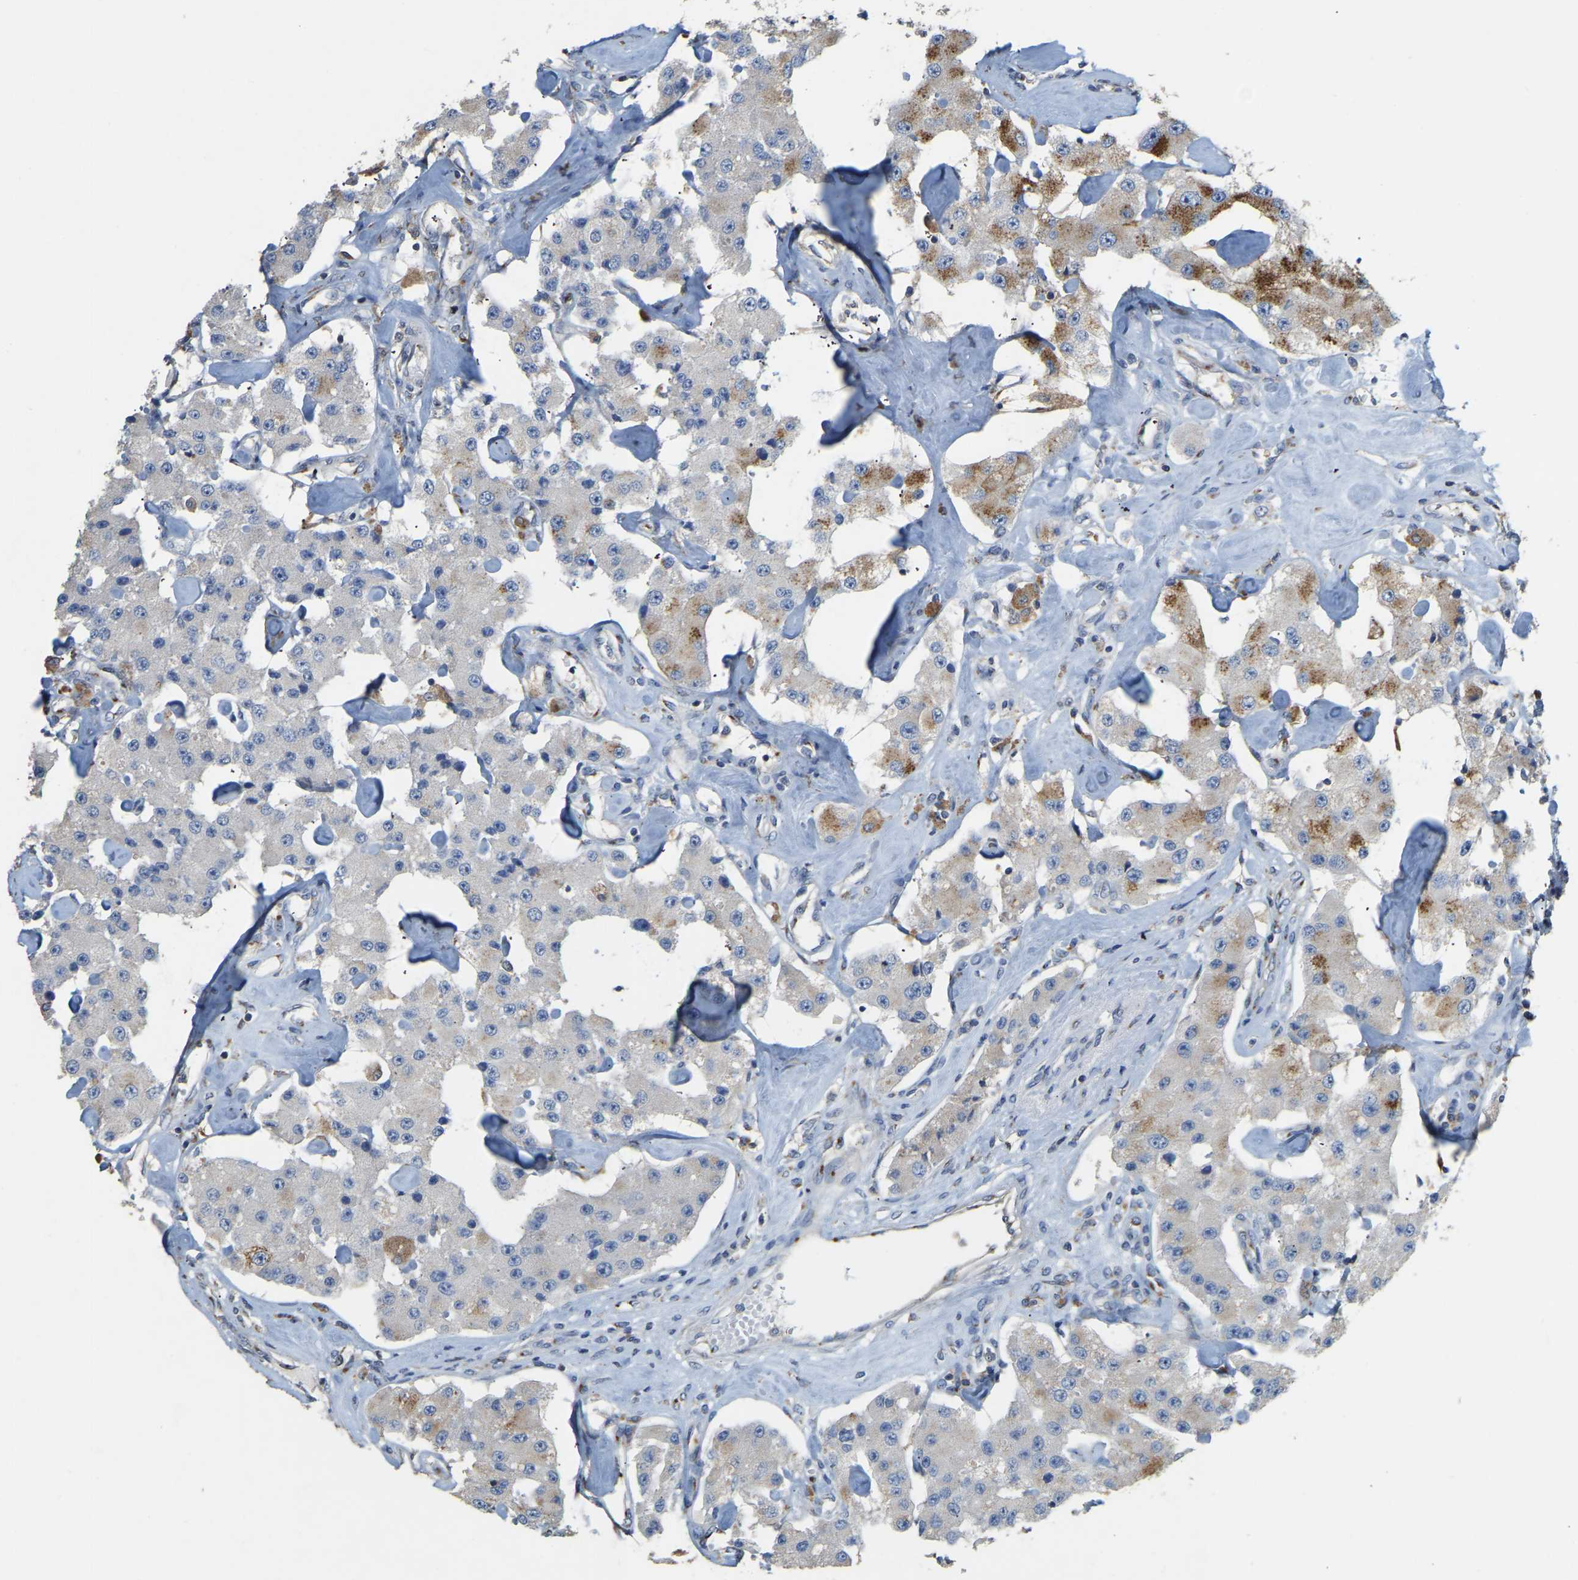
{"staining": {"intensity": "moderate", "quantity": "25%-75%", "location": "cytoplasmic/membranous"}, "tissue": "carcinoid", "cell_type": "Tumor cells", "image_type": "cancer", "snomed": [{"axis": "morphology", "description": "Carcinoid, malignant, NOS"}, {"axis": "topography", "description": "Pancreas"}], "caption": "Malignant carcinoid stained for a protein (brown) demonstrates moderate cytoplasmic/membranous positive staining in approximately 25%-75% of tumor cells.", "gene": "FAM174A", "patient": {"sex": "male", "age": 41}}